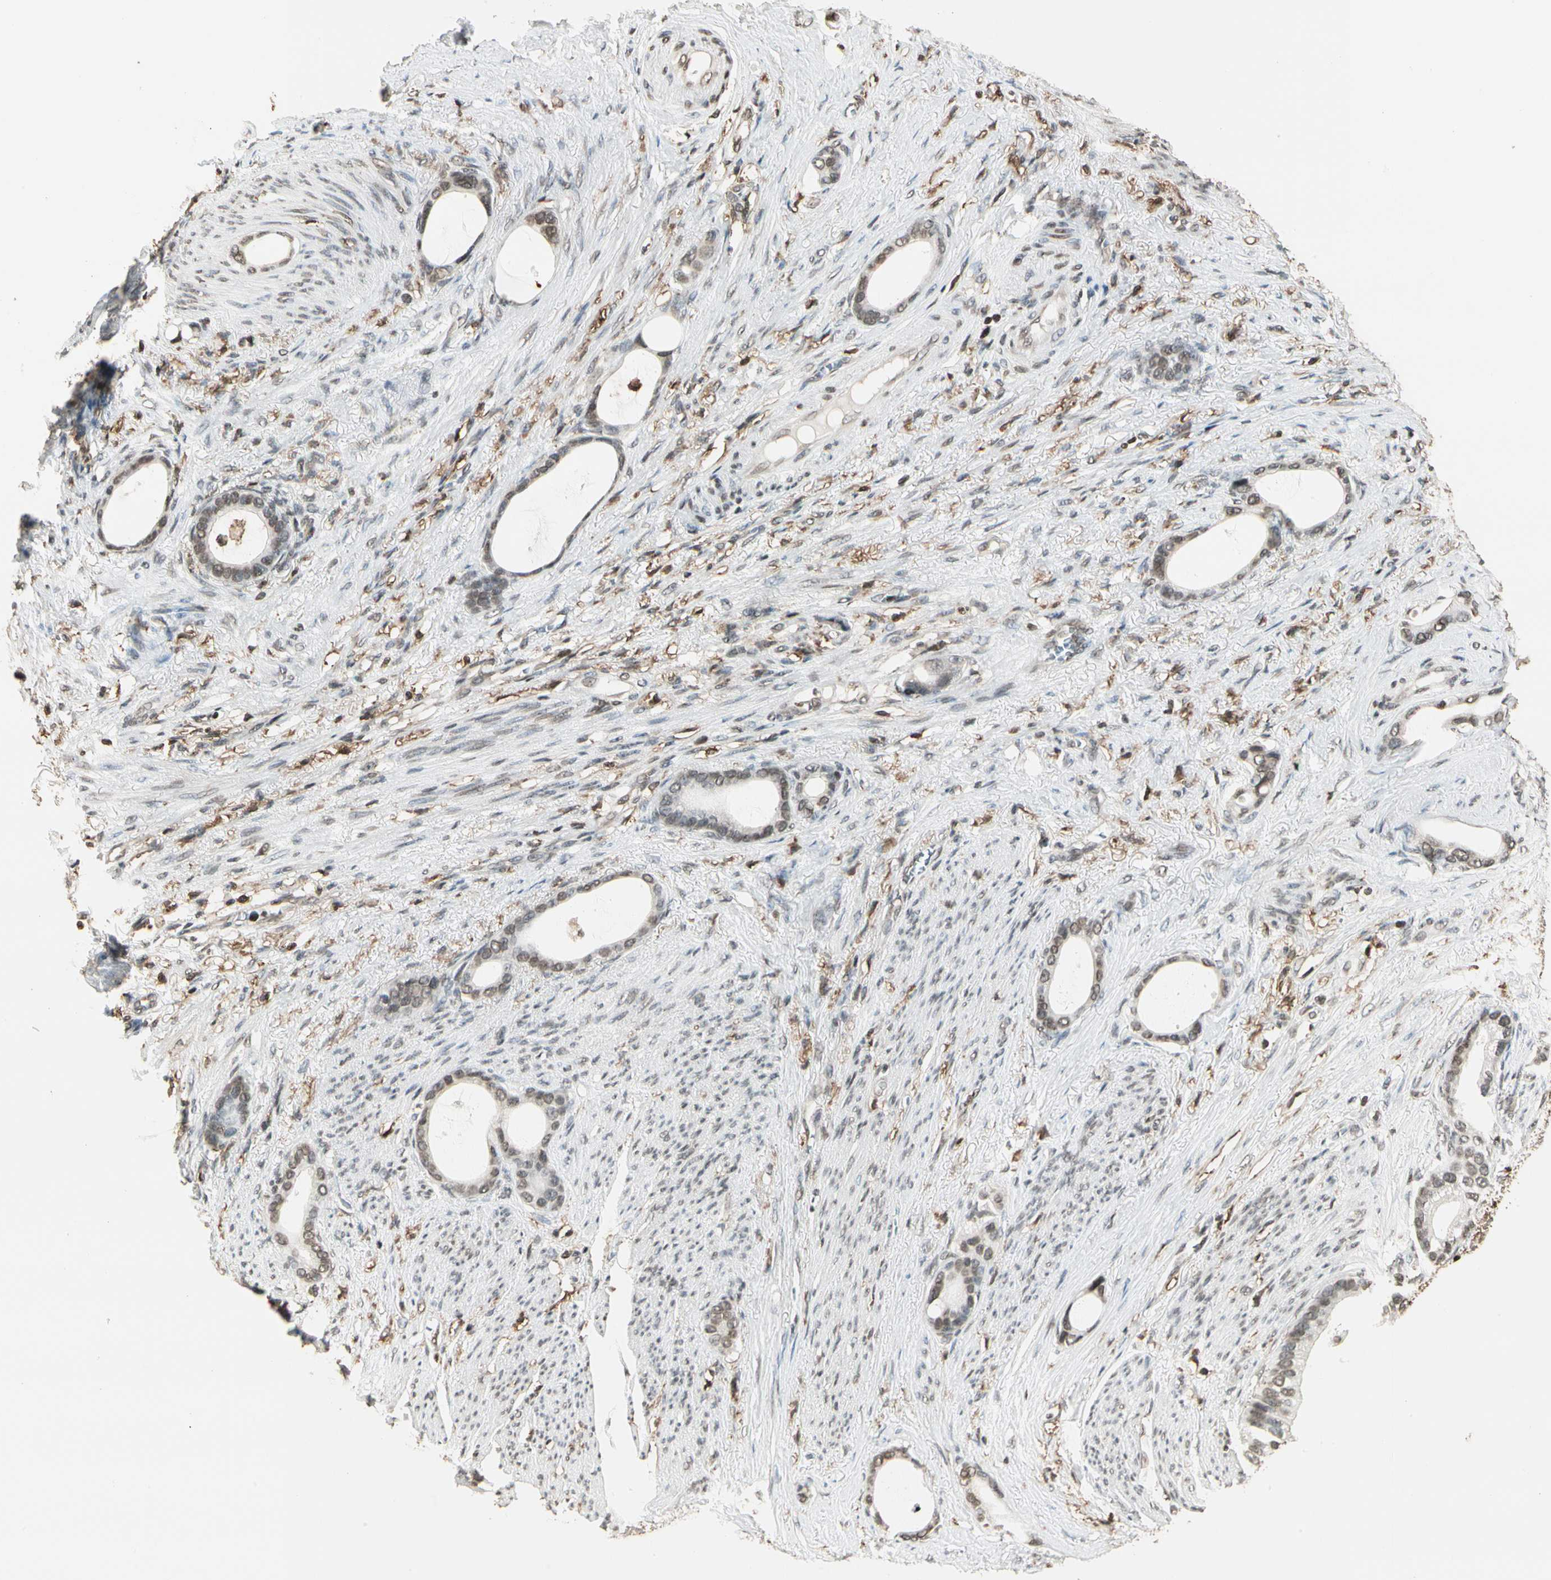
{"staining": {"intensity": "weak", "quantity": ">75%", "location": "nuclear"}, "tissue": "stomach cancer", "cell_type": "Tumor cells", "image_type": "cancer", "snomed": [{"axis": "morphology", "description": "Adenocarcinoma, NOS"}, {"axis": "topography", "description": "Stomach"}], "caption": "Stomach adenocarcinoma stained for a protein (brown) shows weak nuclear positive staining in about >75% of tumor cells.", "gene": "FER", "patient": {"sex": "female", "age": 75}}